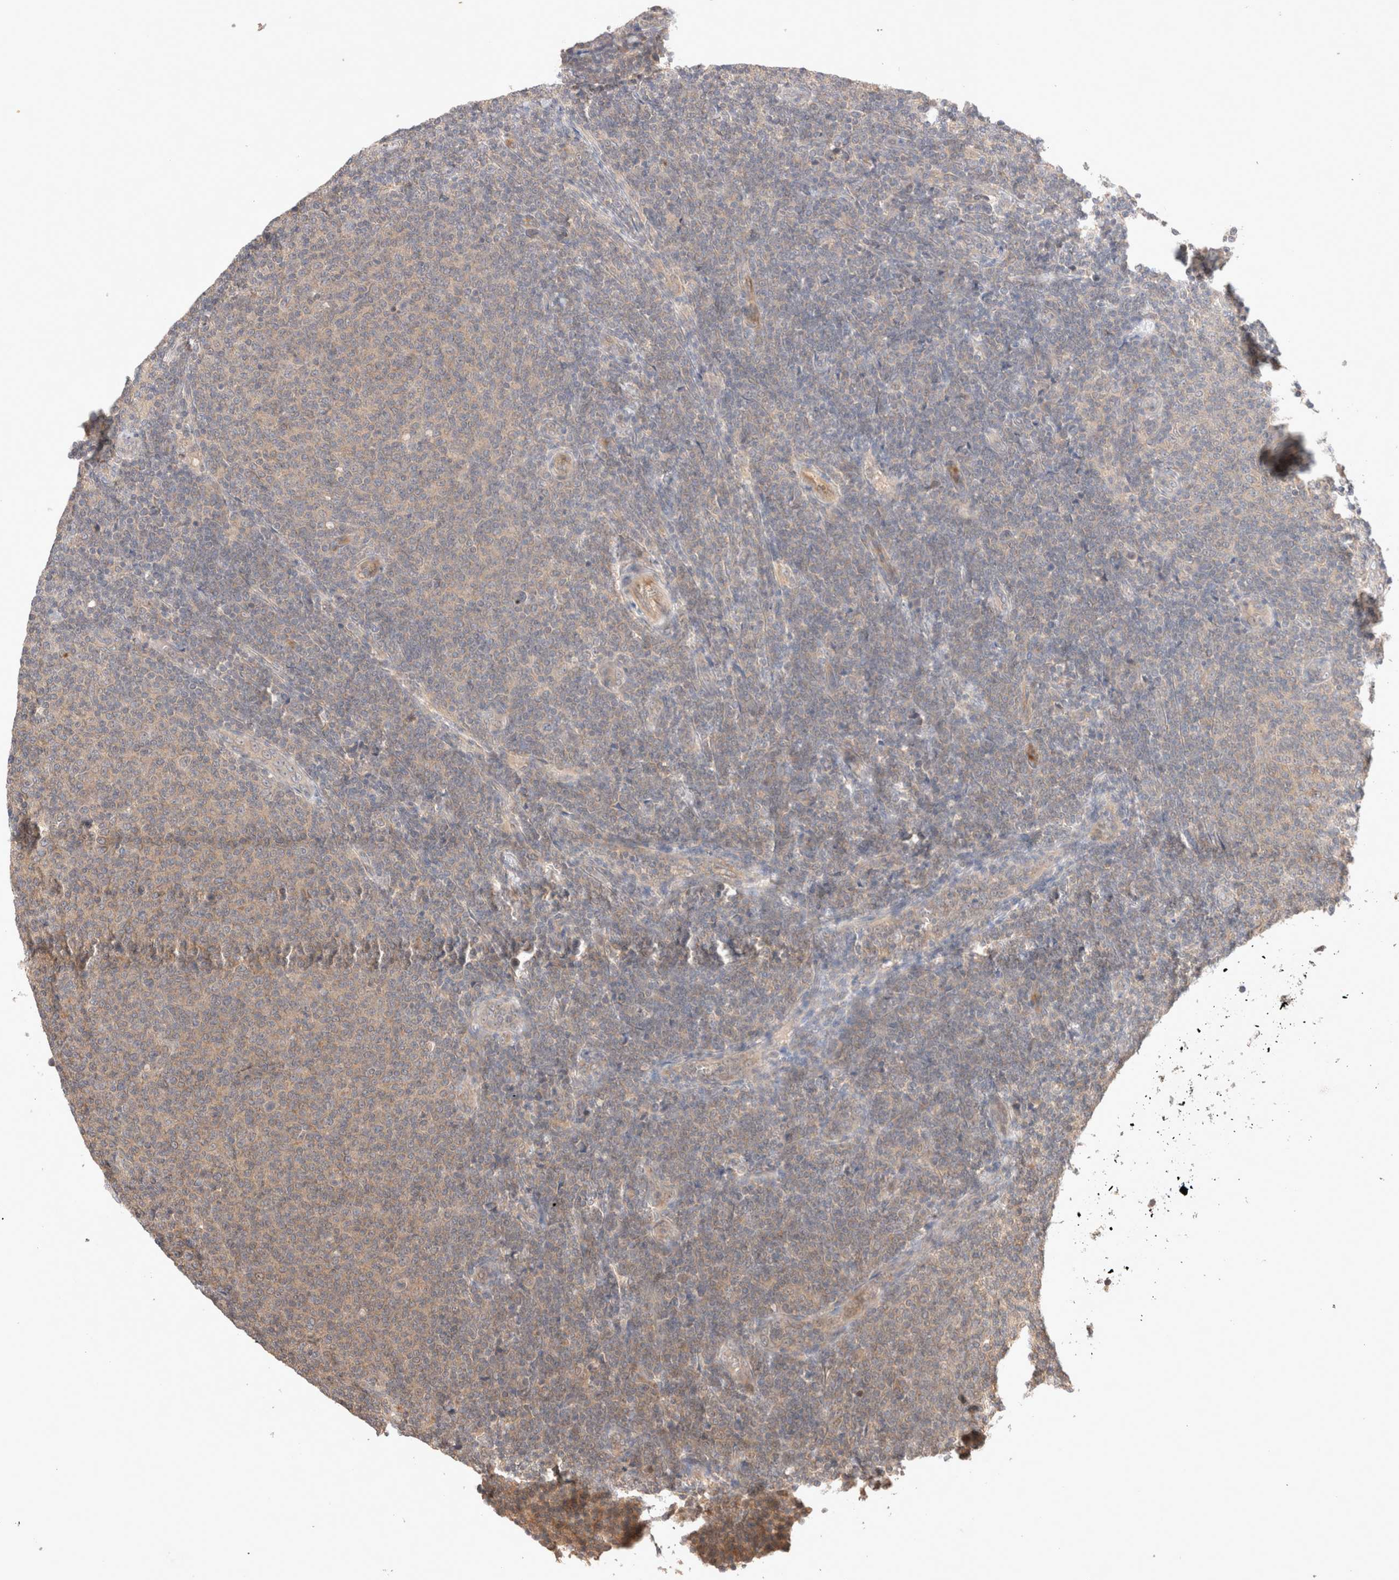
{"staining": {"intensity": "weak", "quantity": "25%-75%", "location": "cytoplasmic/membranous"}, "tissue": "lymphoma", "cell_type": "Tumor cells", "image_type": "cancer", "snomed": [{"axis": "morphology", "description": "Malignant lymphoma, non-Hodgkin's type, Low grade"}, {"axis": "topography", "description": "Lymph node"}], "caption": "High-magnification brightfield microscopy of malignant lymphoma, non-Hodgkin's type (low-grade) stained with DAB (3,3'-diaminobenzidine) (brown) and counterstained with hematoxylin (blue). tumor cells exhibit weak cytoplasmic/membranous staining is seen in about25%-75% of cells. The staining was performed using DAB (3,3'-diaminobenzidine) to visualize the protein expression in brown, while the nuclei were stained in blue with hematoxylin (Magnification: 20x).", "gene": "KLHL20", "patient": {"sex": "male", "age": 66}}